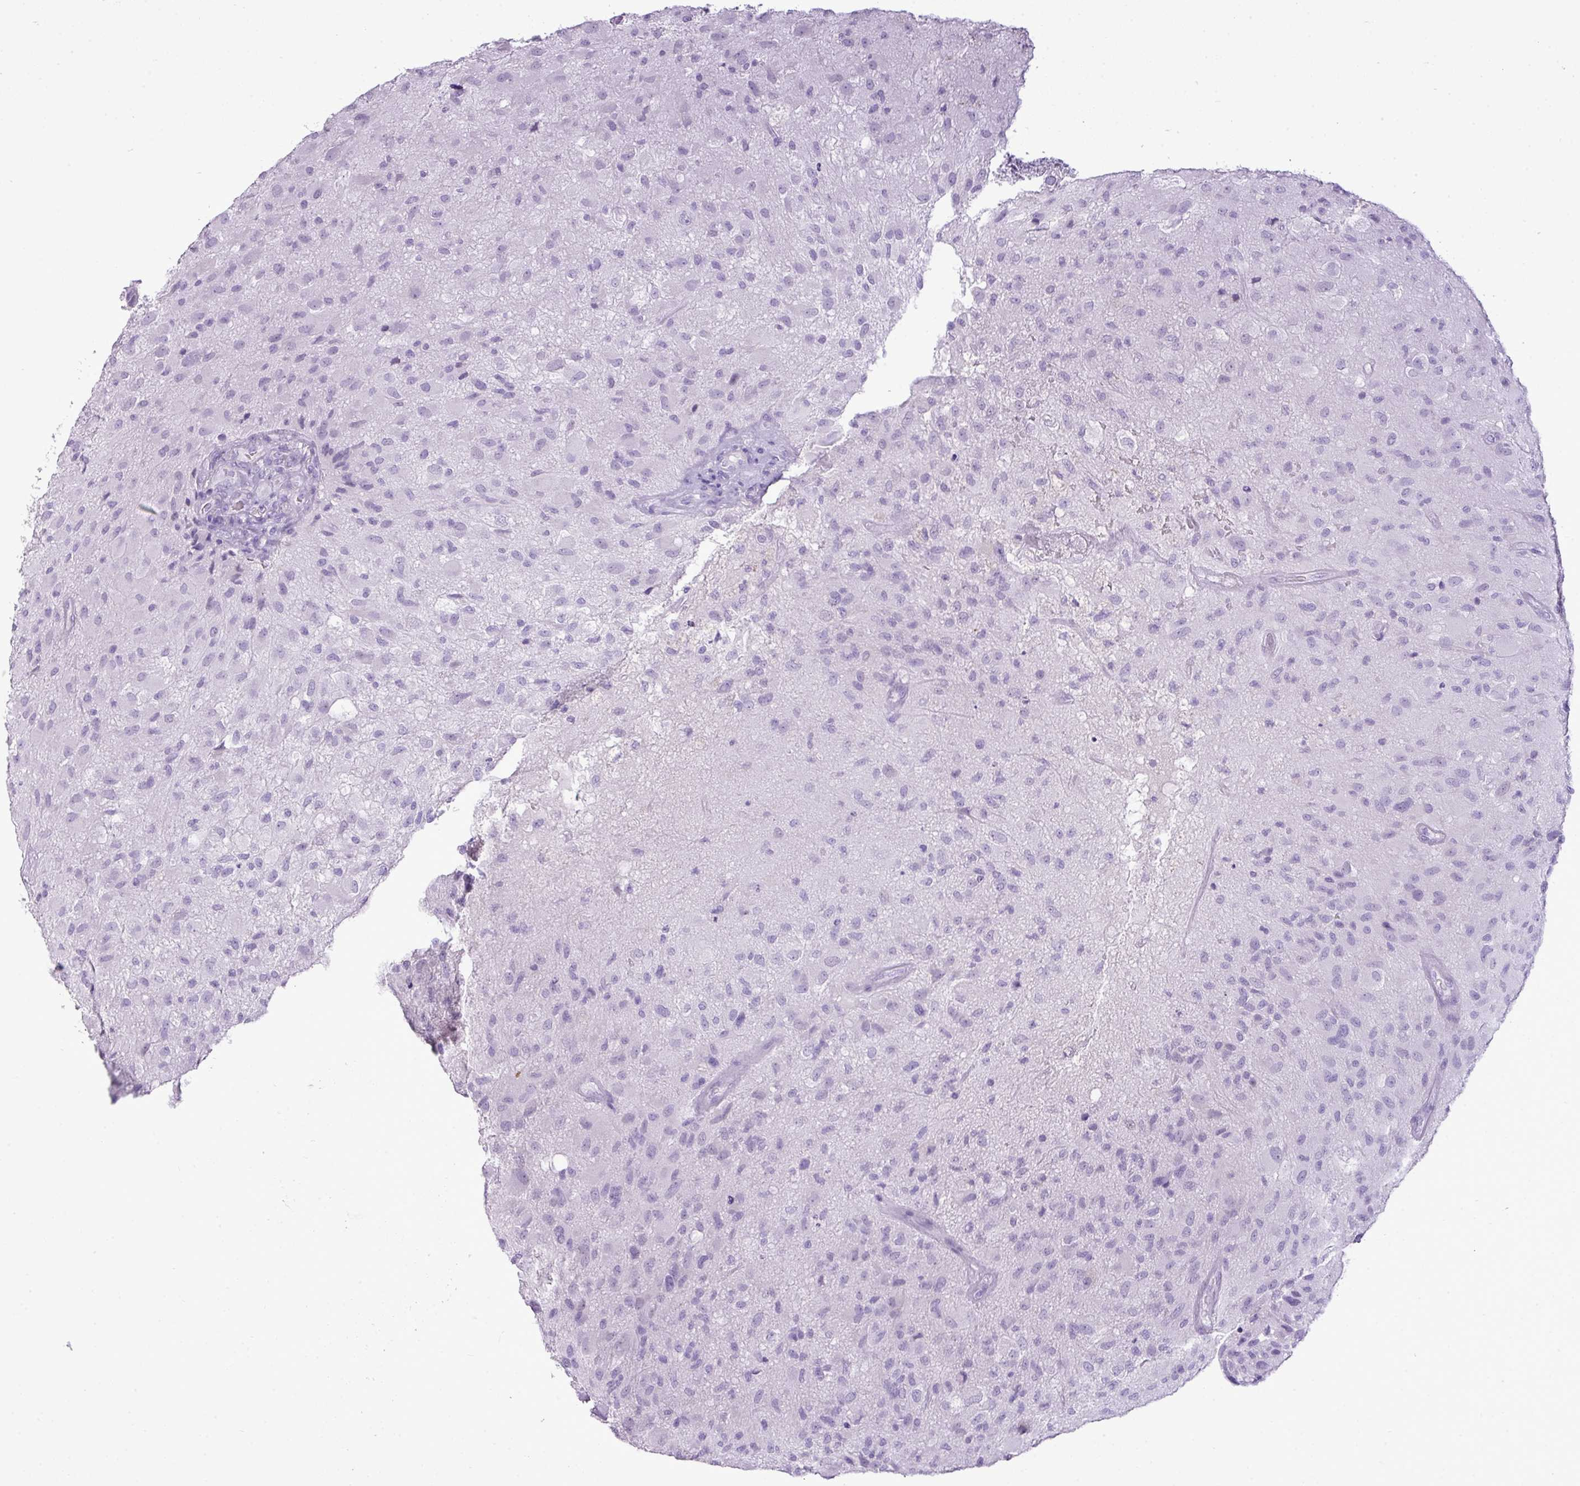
{"staining": {"intensity": "negative", "quantity": "none", "location": "none"}, "tissue": "glioma", "cell_type": "Tumor cells", "image_type": "cancer", "snomed": [{"axis": "morphology", "description": "Glioma, malignant, High grade"}, {"axis": "topography", "description": "Brain"}], "caption": "High power microscopy photomicrograph of an IHC histopathology image of glioma, revealing no significant positivity in tumor cells.", "gene": "RBMXL2", "patient": {"sex": "female", "age": 67}}